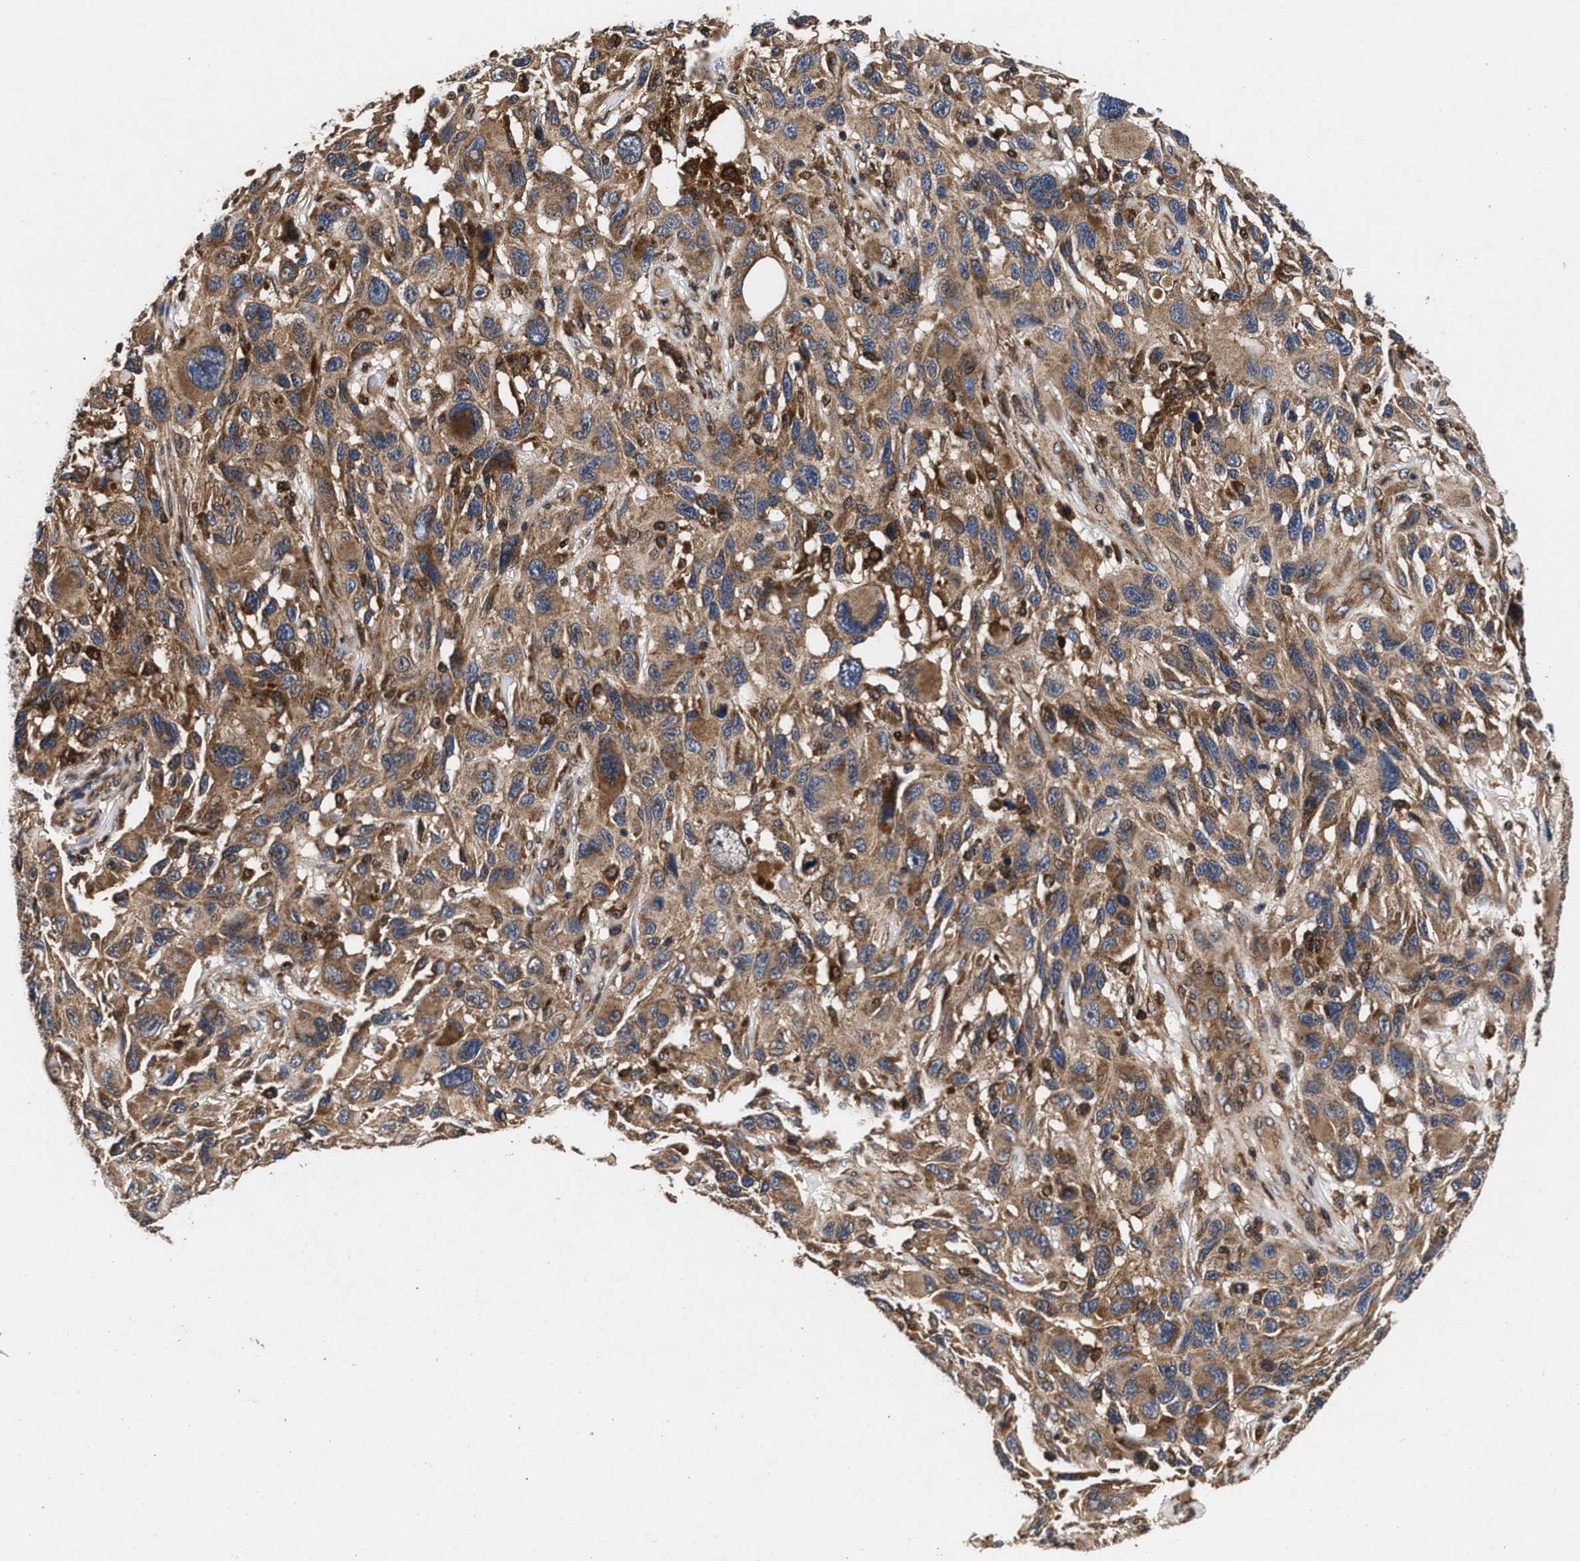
{"staining": {"intensity": "moderate", "quantity": ">75%", "location": "cytoplasmic/membranous"}, "tissue": "melanoma", "cell_type": "Tumor cells", "image_type": "cancer", "snomed": [{"axis": "morphology", "description": "Malignant melanoma, NOS"}, {"axis": "topography", "description": "Skin"}], "caption": "This image displays melanoma stained with IHC to label a protein in brown. The cytoplasmic/membranous of tumor cells show moderate positivity for the protein. Nuclei are counter-stained blue.", "gene": "NFKB2", "patient": {"sex": "male", "age": 53}}